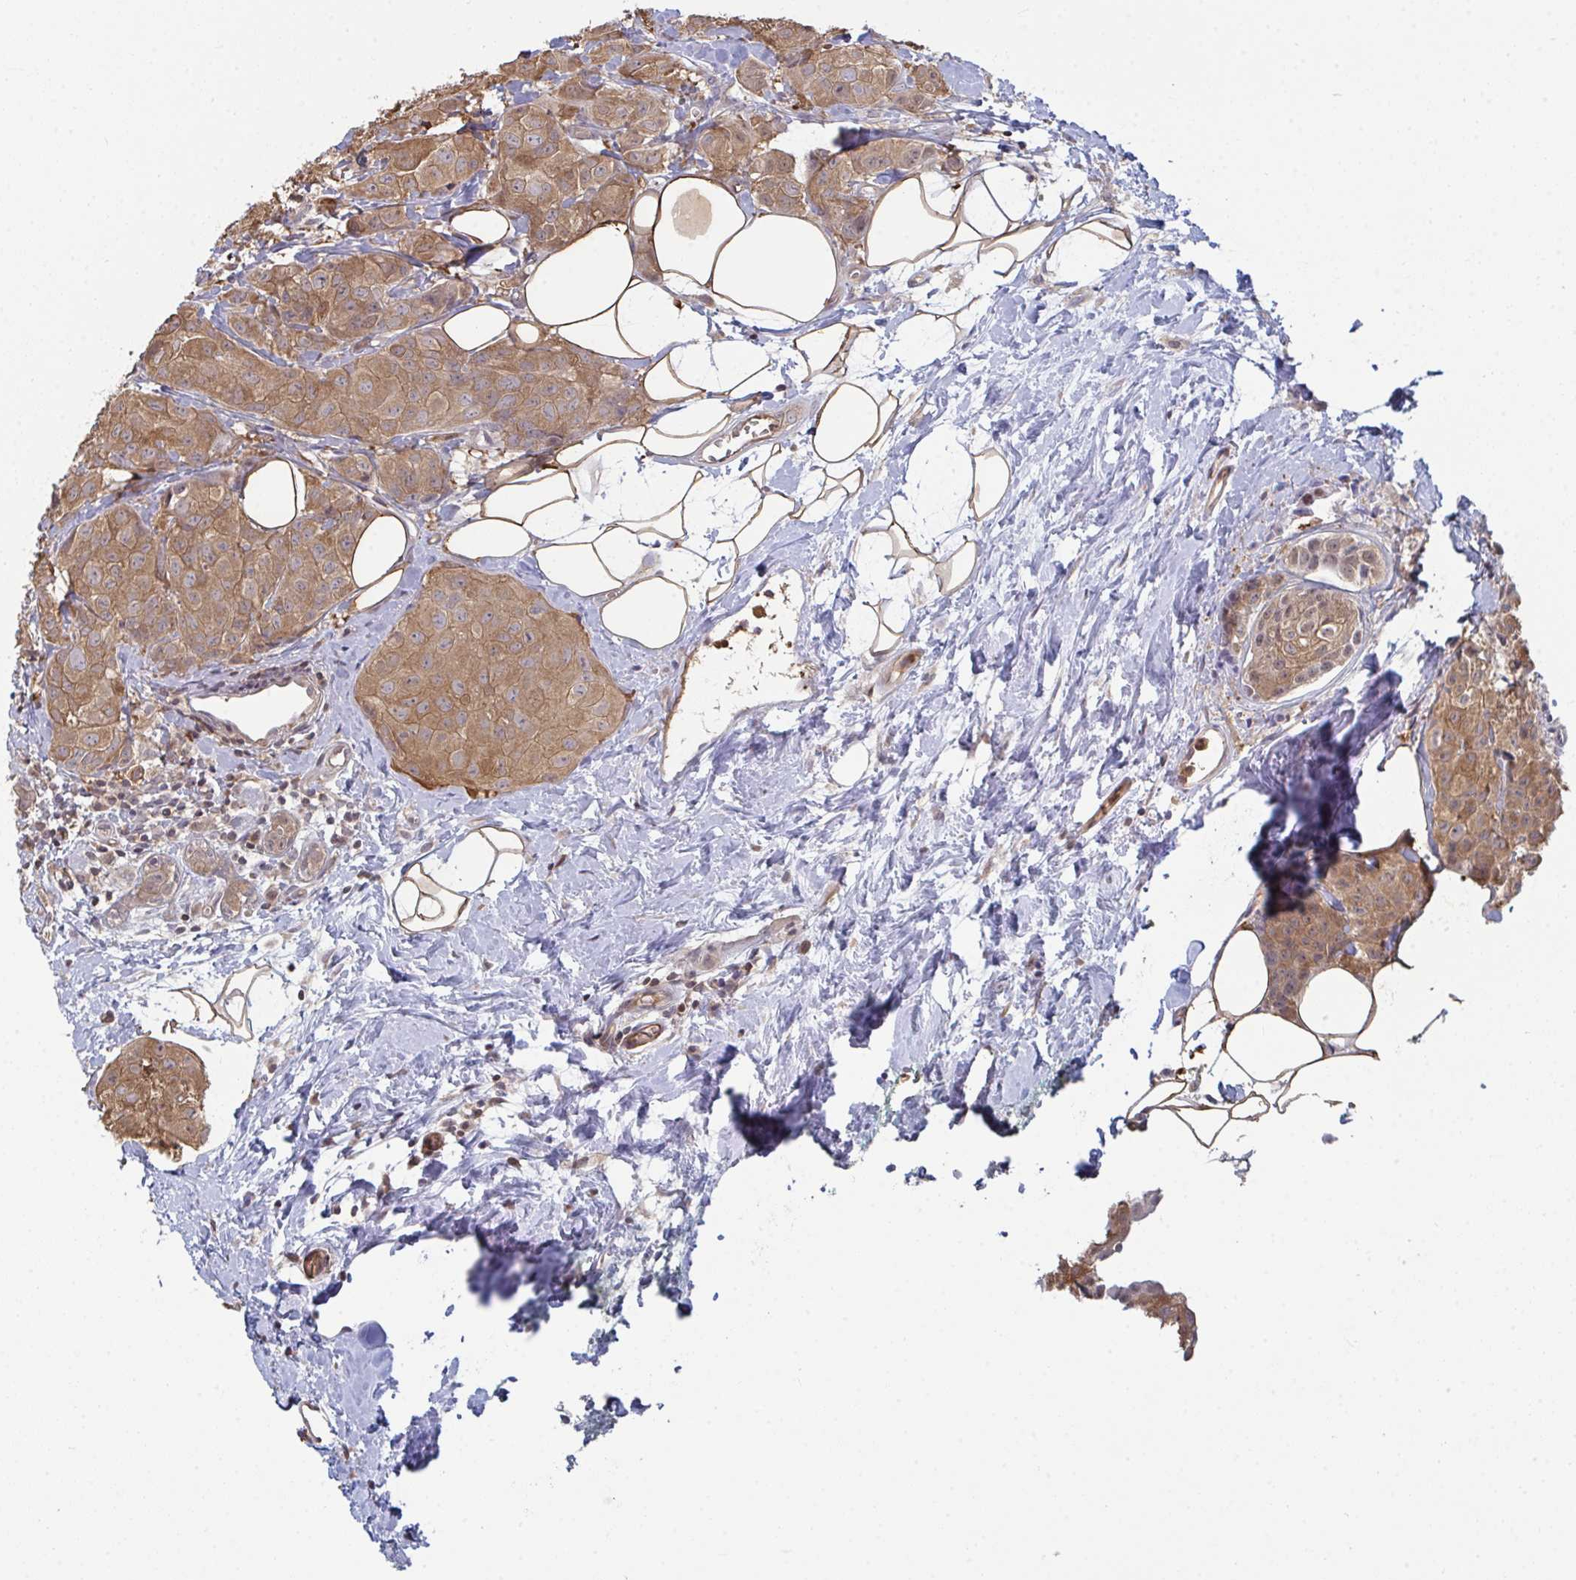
{"staining": {"intensity": "moderate", "quantity": ">75%", "location": "cytoplasmic/membranous"}, "tissue": "breast cancer", "cell_type": "Tumor cells", "image_type": "cancer", "snomed": [{"axis": "morphology", "description": "Duct carcinoma"}, {"axis": "topography", "description": "Breast"}], "caption": "Immunohistochemistry (IHC) of breast cancer displays medium levels of moderate cytoplasmic/membranous staining in approximately >75% of tumor cells. (Stains: DAB (3,3'-diaminobenzidine) in brown, nuclei in blue, Microscopy: brightfield microscopy at high magnification).", "gene": "TTC9C", "patient": {"sex": "female", "age": 43}}